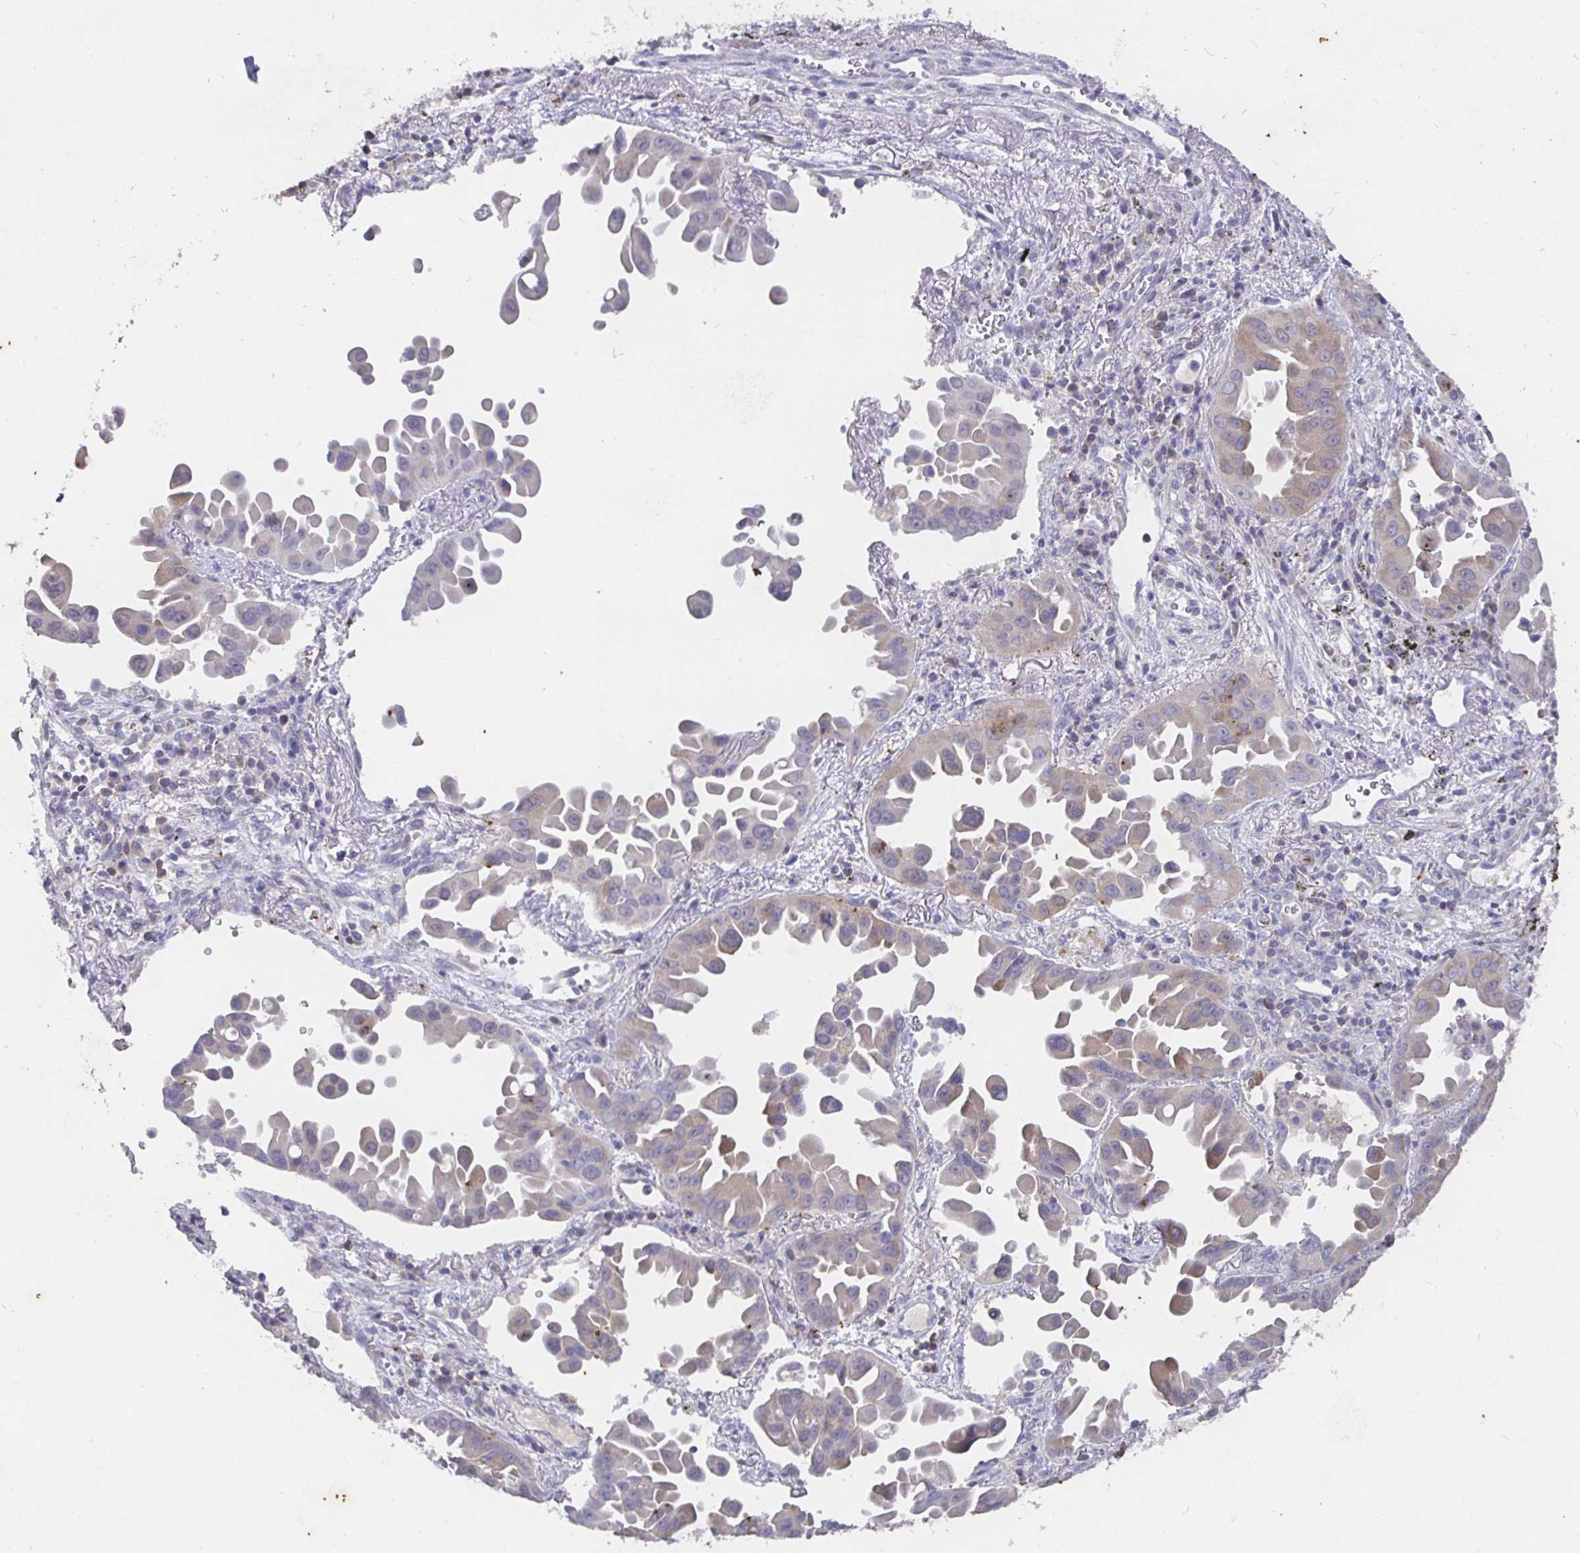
{"staining": {"intensity": "moderate", "quantity": "<25%", "location": "cytoplasmic/membranous"}, "tissue": "lung cancer", "cell_type": "Tumor cells", "image_type": "cancer", "snomed": [{"axis": "morphology", "description": "Adenocarcinoma, NOS"}, {"axis": "topography", "description": "Lung"}], "caption": "A micrograph of adenocarcinoma (lung) stained for a protein demonstrates moderate cytoplasmic/membranous brown staining in tumor cells.", "gene": "SHISA4", "patient": {"sex": "male", "age": 68}}